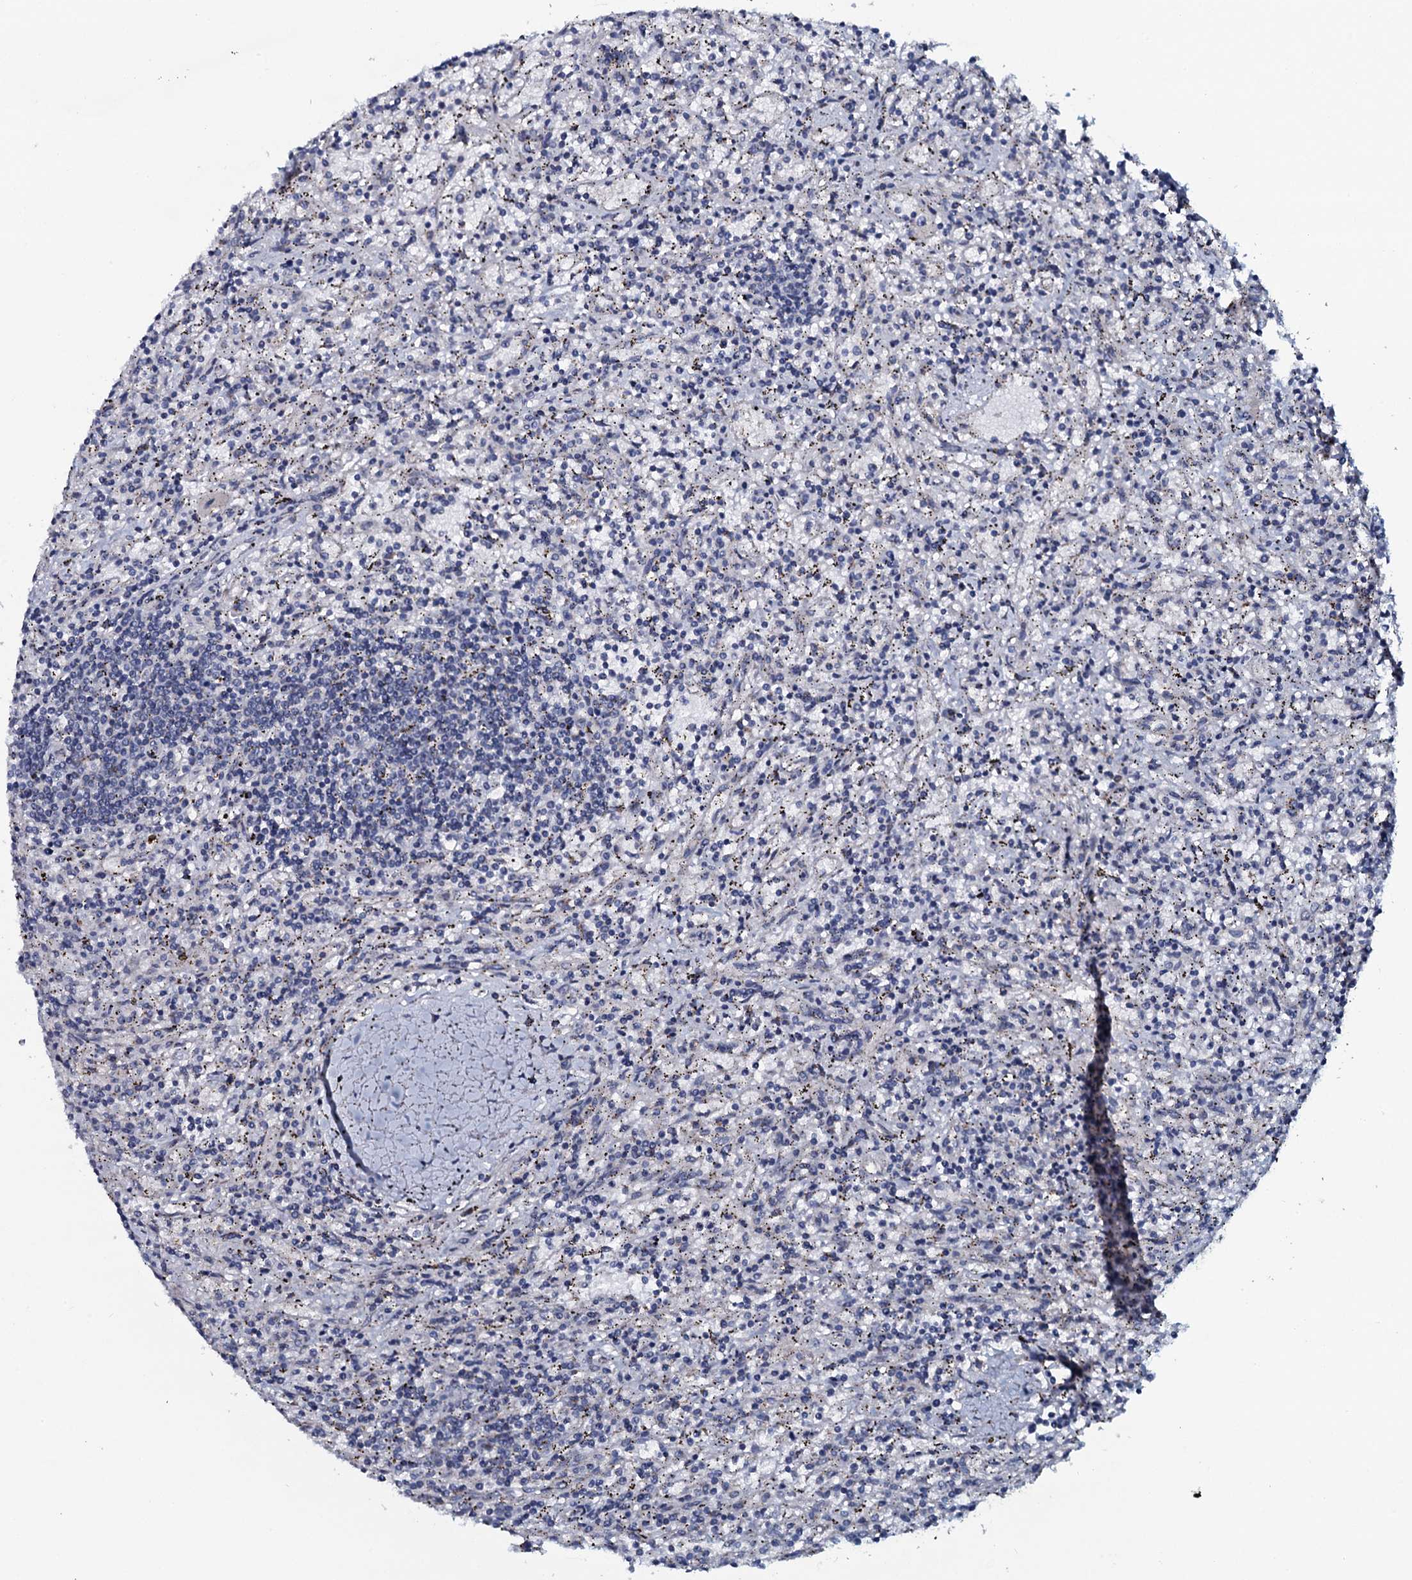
{"staining": {"intensity": "negative", "quantity": "none", "location": "none"}, "tissue": "lymphoma", "cell_type": "Tumor cells", "image_type": "cancer", "snomed": [{"axis": "morphology", "description": "Malignant lymphoma, non-Hodgkin's type, Low grade"}, {"axis": "topography", "description": "Spleen"}], "caption": "Tumor cells are negative for brown protein staining in low-grade malignant lymphoma, non-Hodgkin's type.", "gene": "KCTD4", "patient": {"sex": "male", "age": 76}}